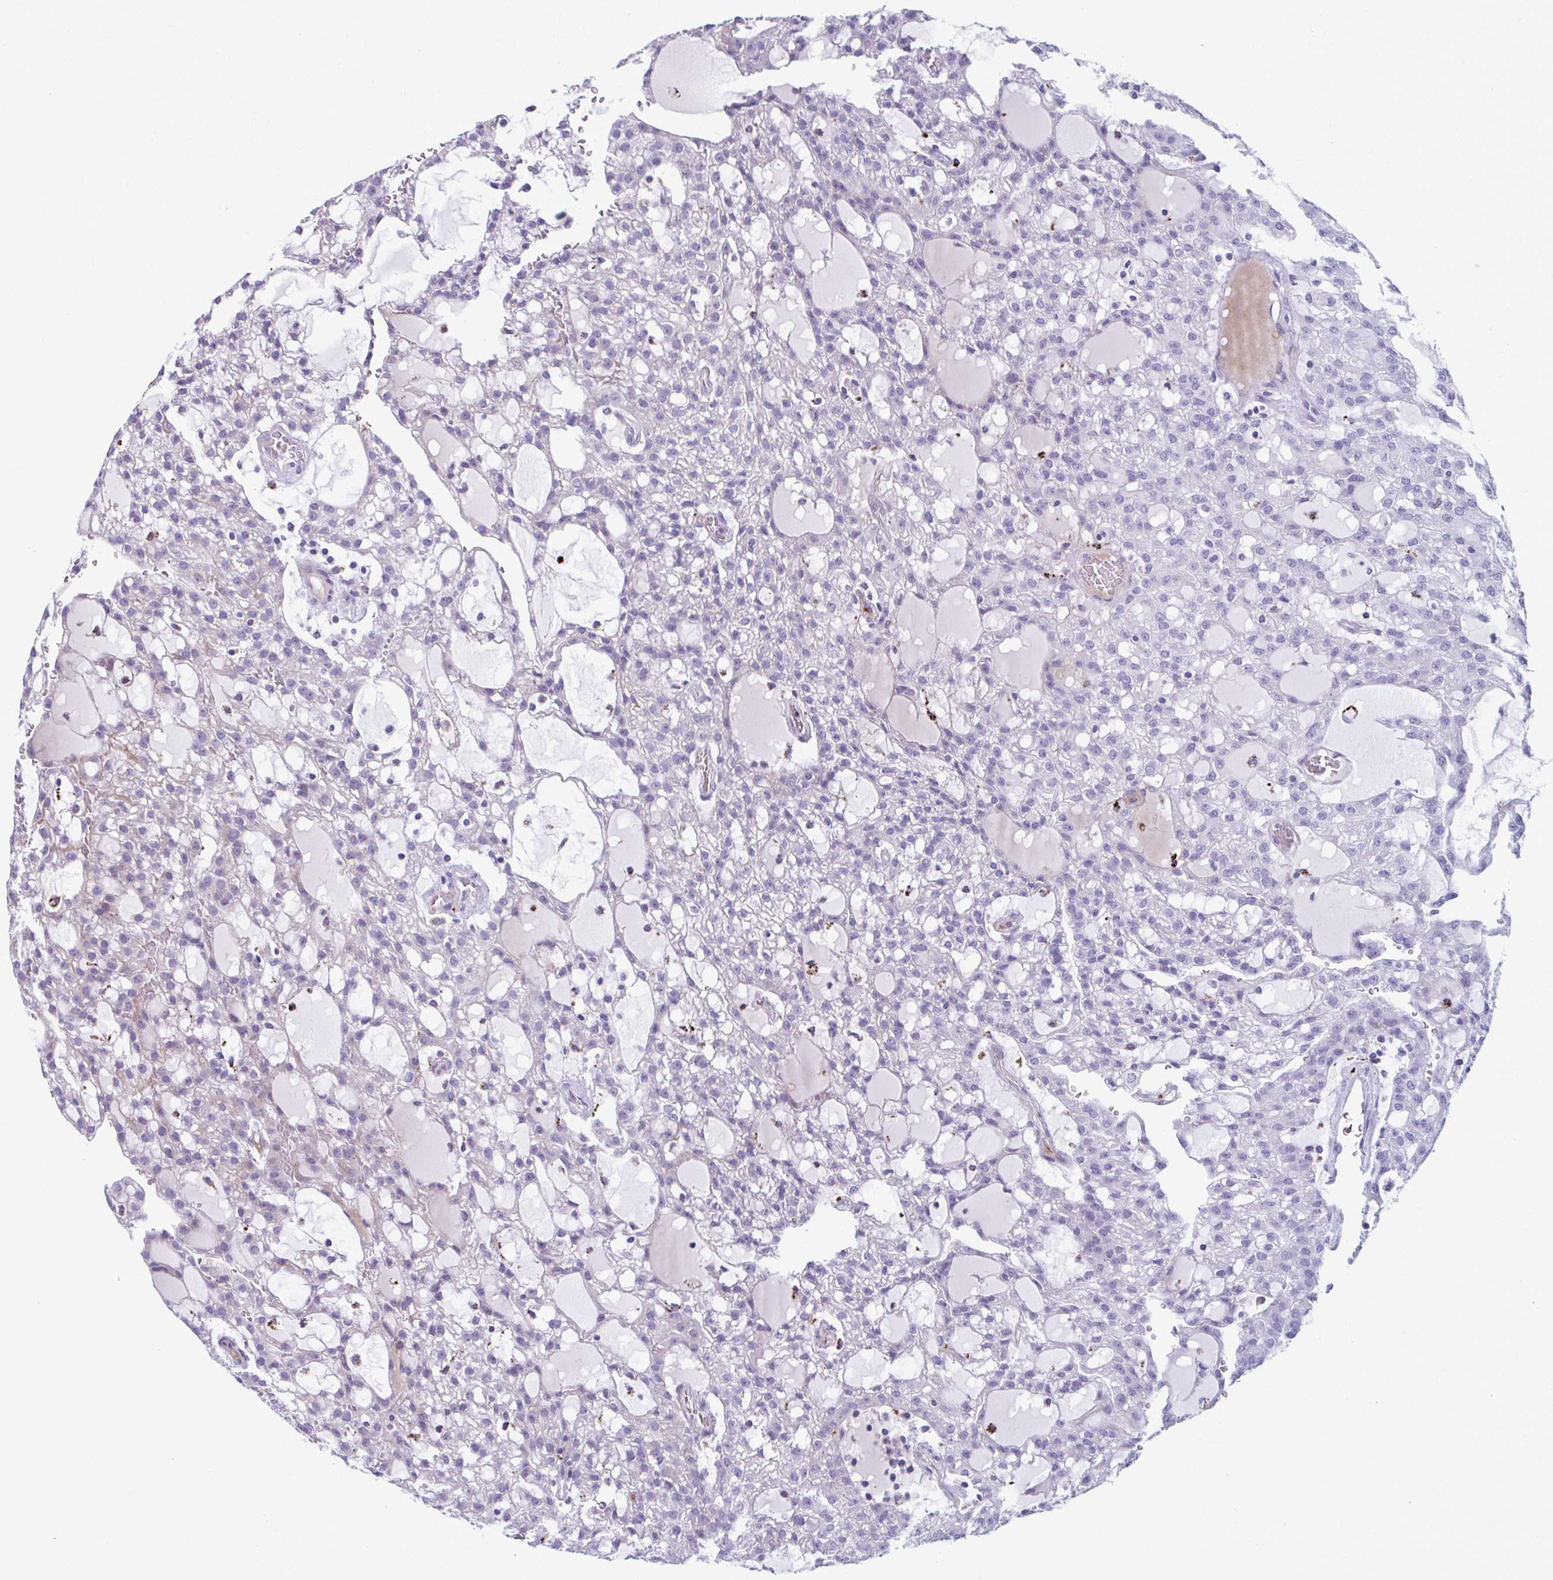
{"staining": {"intensity": "negative", "quantity": "none", "location": "none"}, "tissue": "renal cancer", "cell_type": "Tumor cells", "image_type": "cancer", "snomed": [{"axis": "morphology", "description": "Adenocarcinoma, NOS"}, {"axis": "topography", "description": "Kidney"}], "caption": "Tumor cells show no significant protein positivity in renal adenocarcinoma. (Immunohistochemistry, brightfield microscopy, high magnification).", "gene": "C12orf71", "patient": {"sex": "male", "age": 63}}